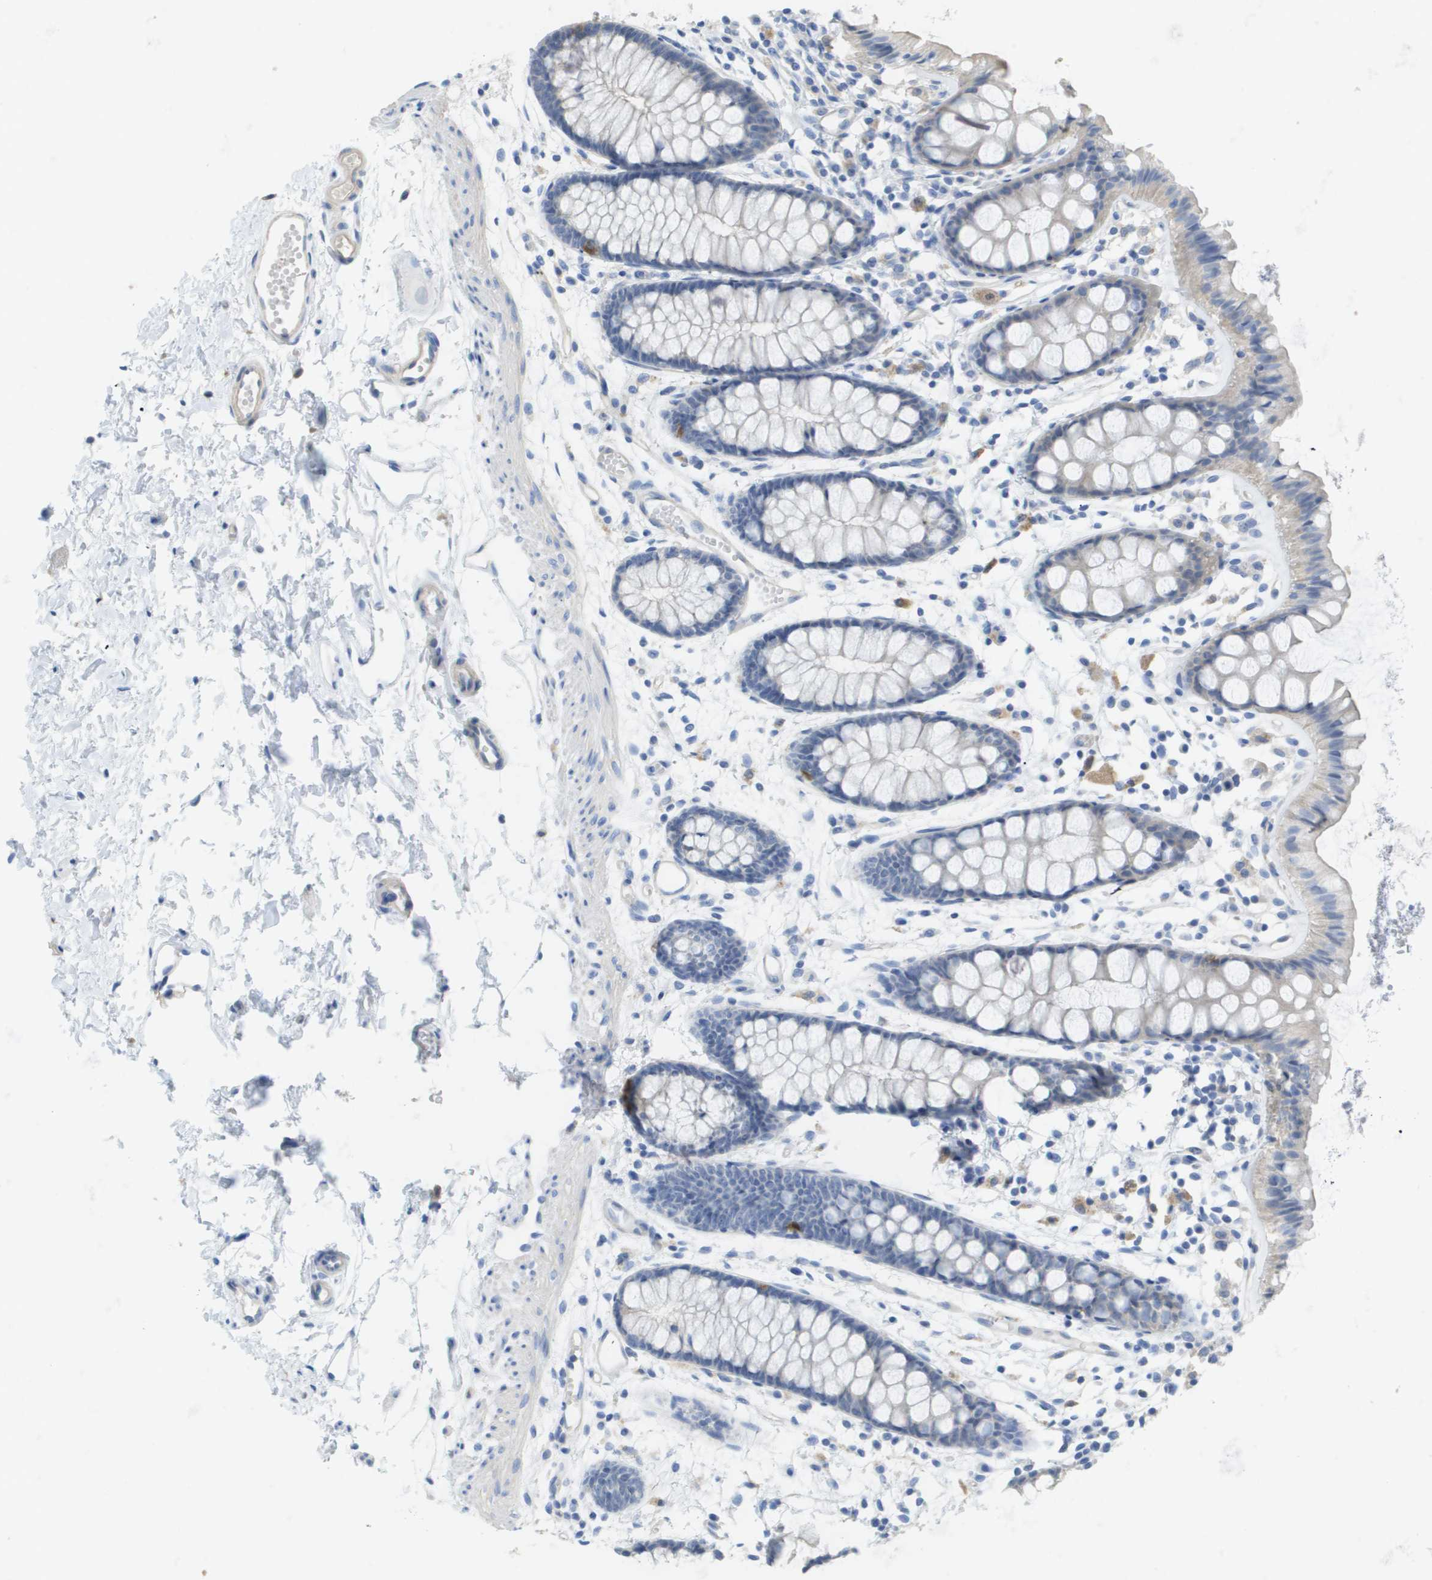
{"staining": {"intensity": "moderate", "quantity": "<25%", "location": "cytoplasmic/membranous"}, "tissue": "rectum", "cell_type": "Glandular cells", "image_type": "normal", "snomed": [{"axis": "morphology", "description": "Normal tissue, NOS"}, {"axis": "topography", "description": "Rectum"}], "caption": "The photomicrograph shows immunohistochemical staining of unremarkable rectum. There is moderate cytoplasmic/membranous staining is seen in about <25% of glandular cells.", "gene": "MYL3", "patient": {"sex": "female", "age": 66}}